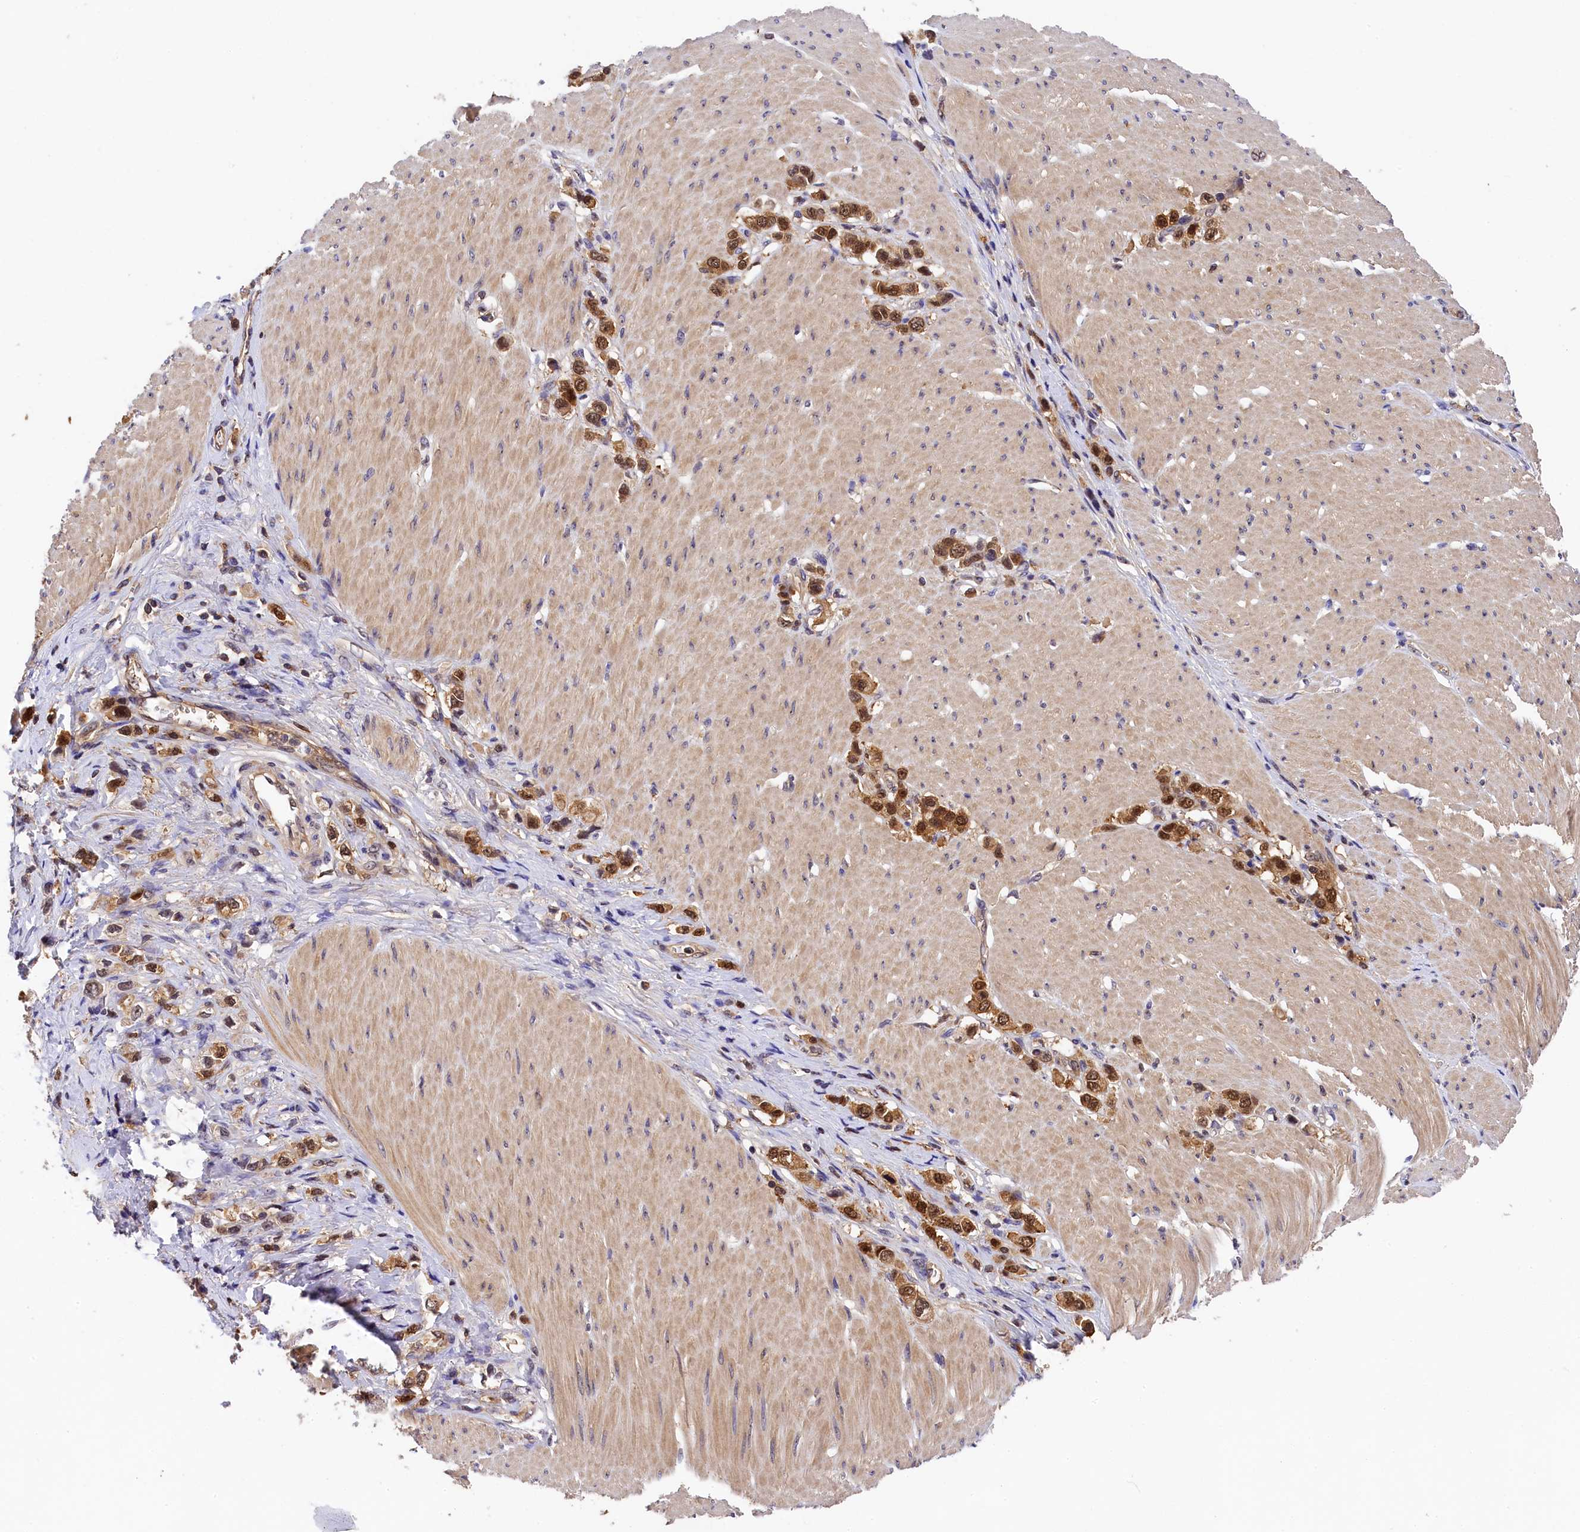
{"staining": {"intensity": "strong", "quantity": ">75%", "location": "cytoplasmic/membranous,nuclear"}, "tissue": "stomach cancer", "cell_type": "Tumor cells", "image_type": "cancer", "snomed": [{"axis": "morphology", "description": "Normal tissue, NOS"}, {"axis": "morphology", "description": "Adenocarcinoma, NOS"}, {"axis": "topography", "description": "Stomach, upper"}, {"axis": "topography", "description": "Stomach"}], "caption": "Tumor cells show high levels of strong cytoplasmic/membranous and nuclear expression in approximately >75% of cells in human stomach cancer. The staining was performed using DAB (3,3'-diaminobenzidine), with brown indicating positive protein expression. Nuclei are stained blue with hematoxylin.", "gene": "EIF6", "patient": {"sex": "female", "age": 65}}